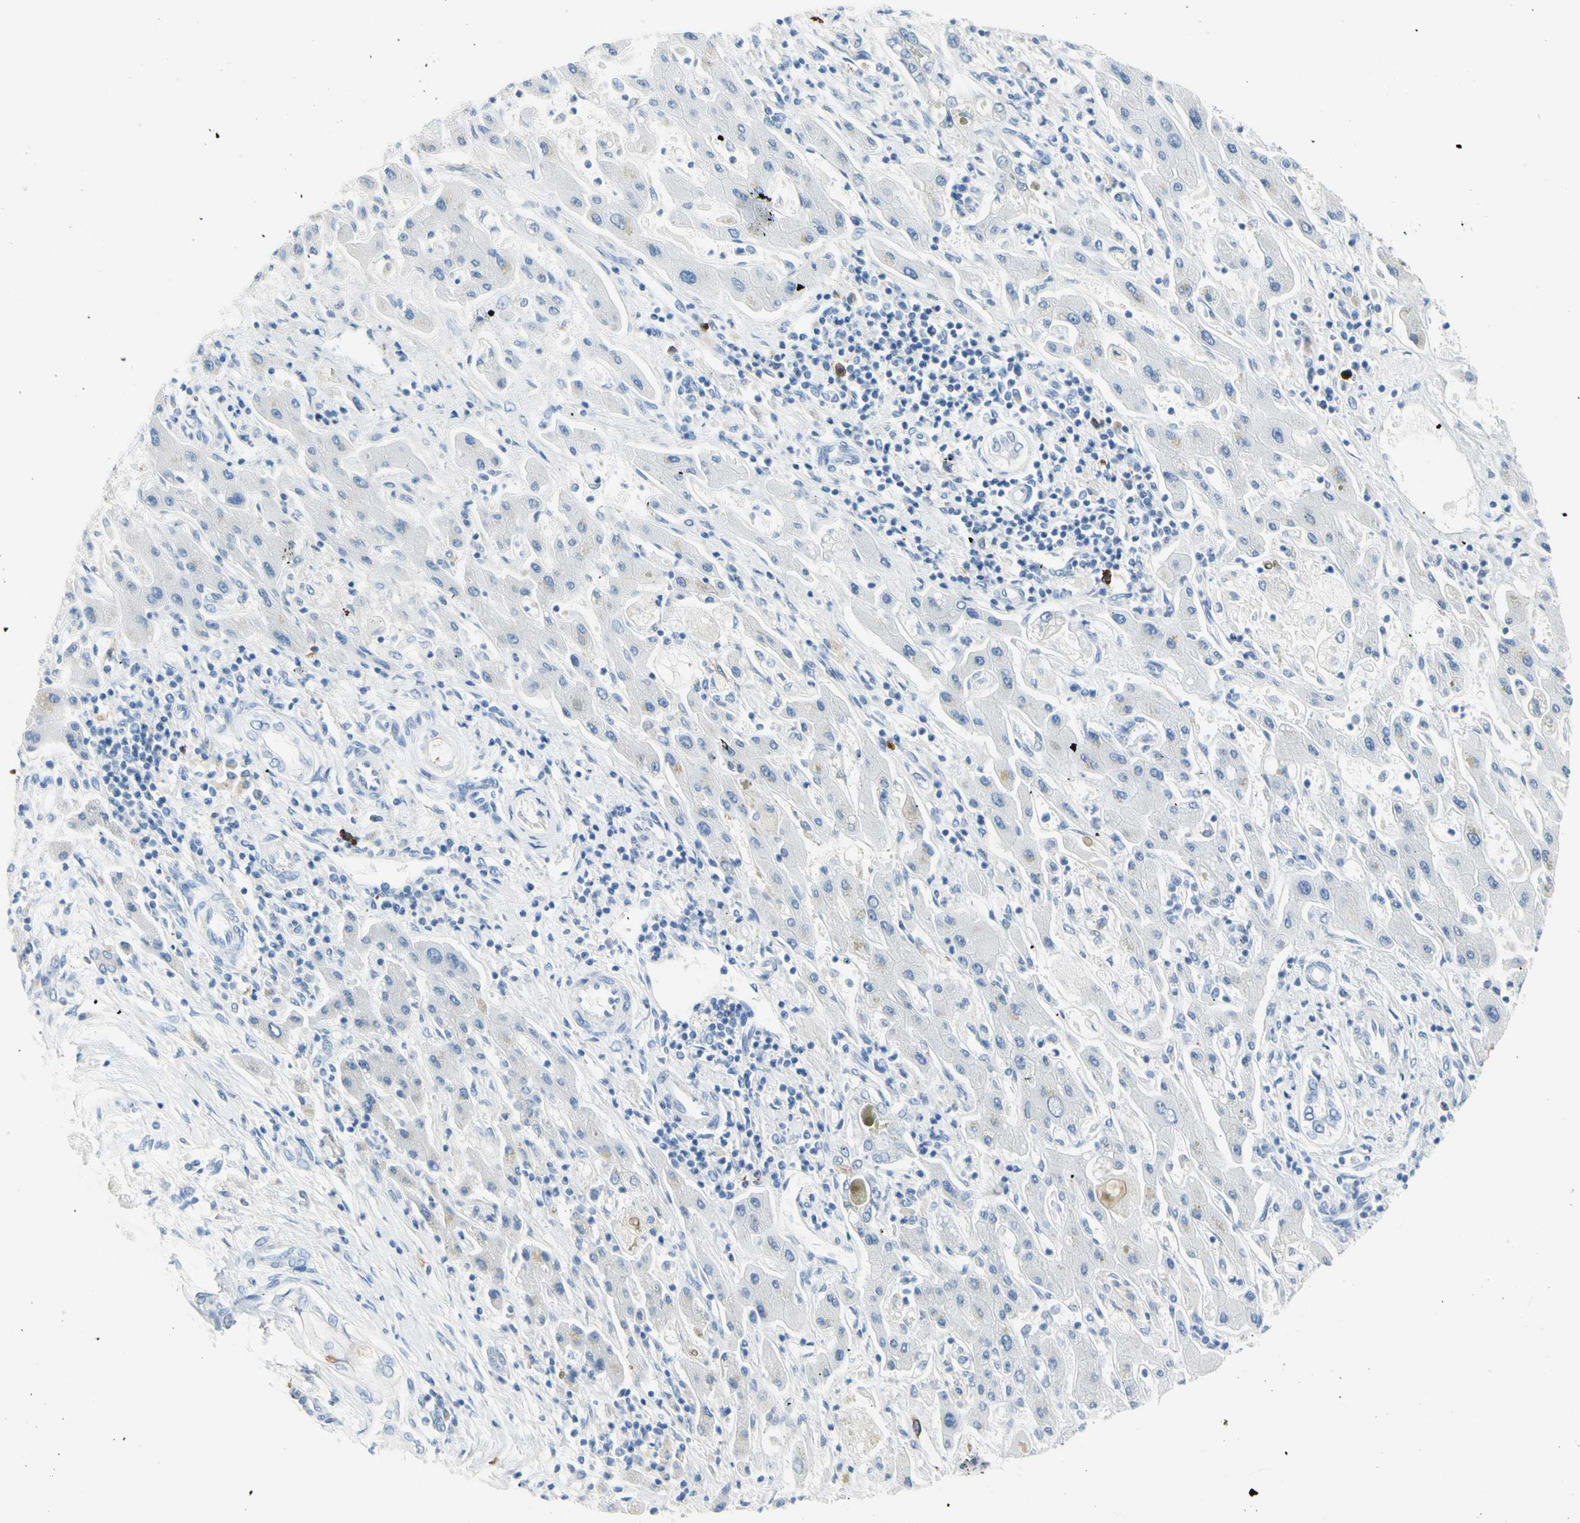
{"staining": {"intensity": "negative", "quantity": "none", "location": "none"}, "tissue": "liver cancer", "cell_type": "Tumor cells", "image_type": "cancer", "snomed": [{"axis": "morphology", "description": "Cholangiocarcinoma"}, {"axis": "topography", "description": "Liver"}], "caption": "Tumor cells show no significant expression in liver cancer (cholangiocarcinoma).", "gene": "TACC3", "patient": {"sex": "male", "age": 50}}